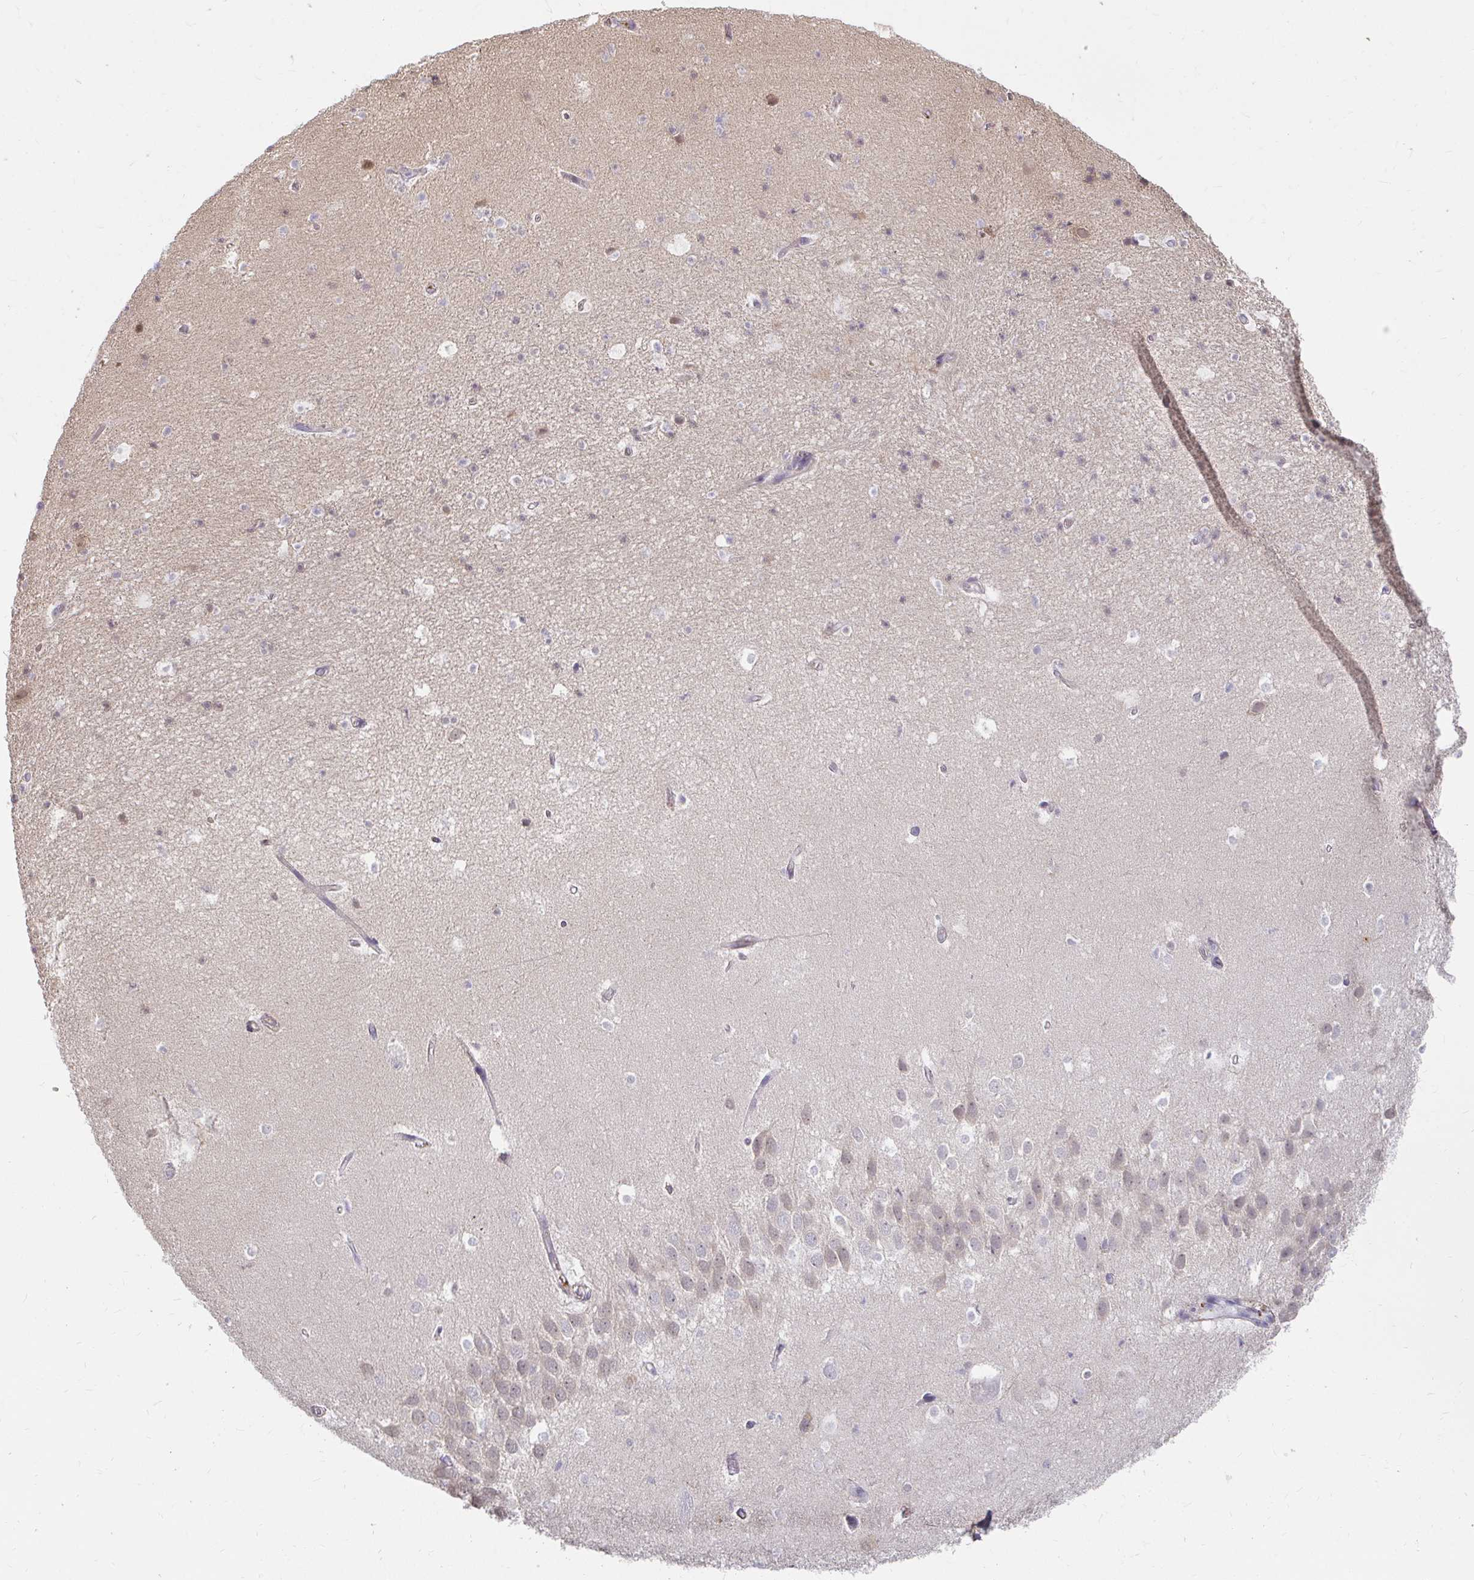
{"staining": {"intensity": "negative", "quantity": "none", "location": "none"}, "tissue": "hippocampus", "cell_type": "Glial cells", "image_type": "normal", "snomed": [{"axis": "morphology", "description": "Normal tissue, NOS"}, {"axis": "topography", "description": "Hippocampus"}], "caption": "This is an immunohistochemistry histopathology image of benign human hippocampus. There is no expression in glial cells.", "gene": "LOXL4", "patient": {"sex": "male", "age": 26}}